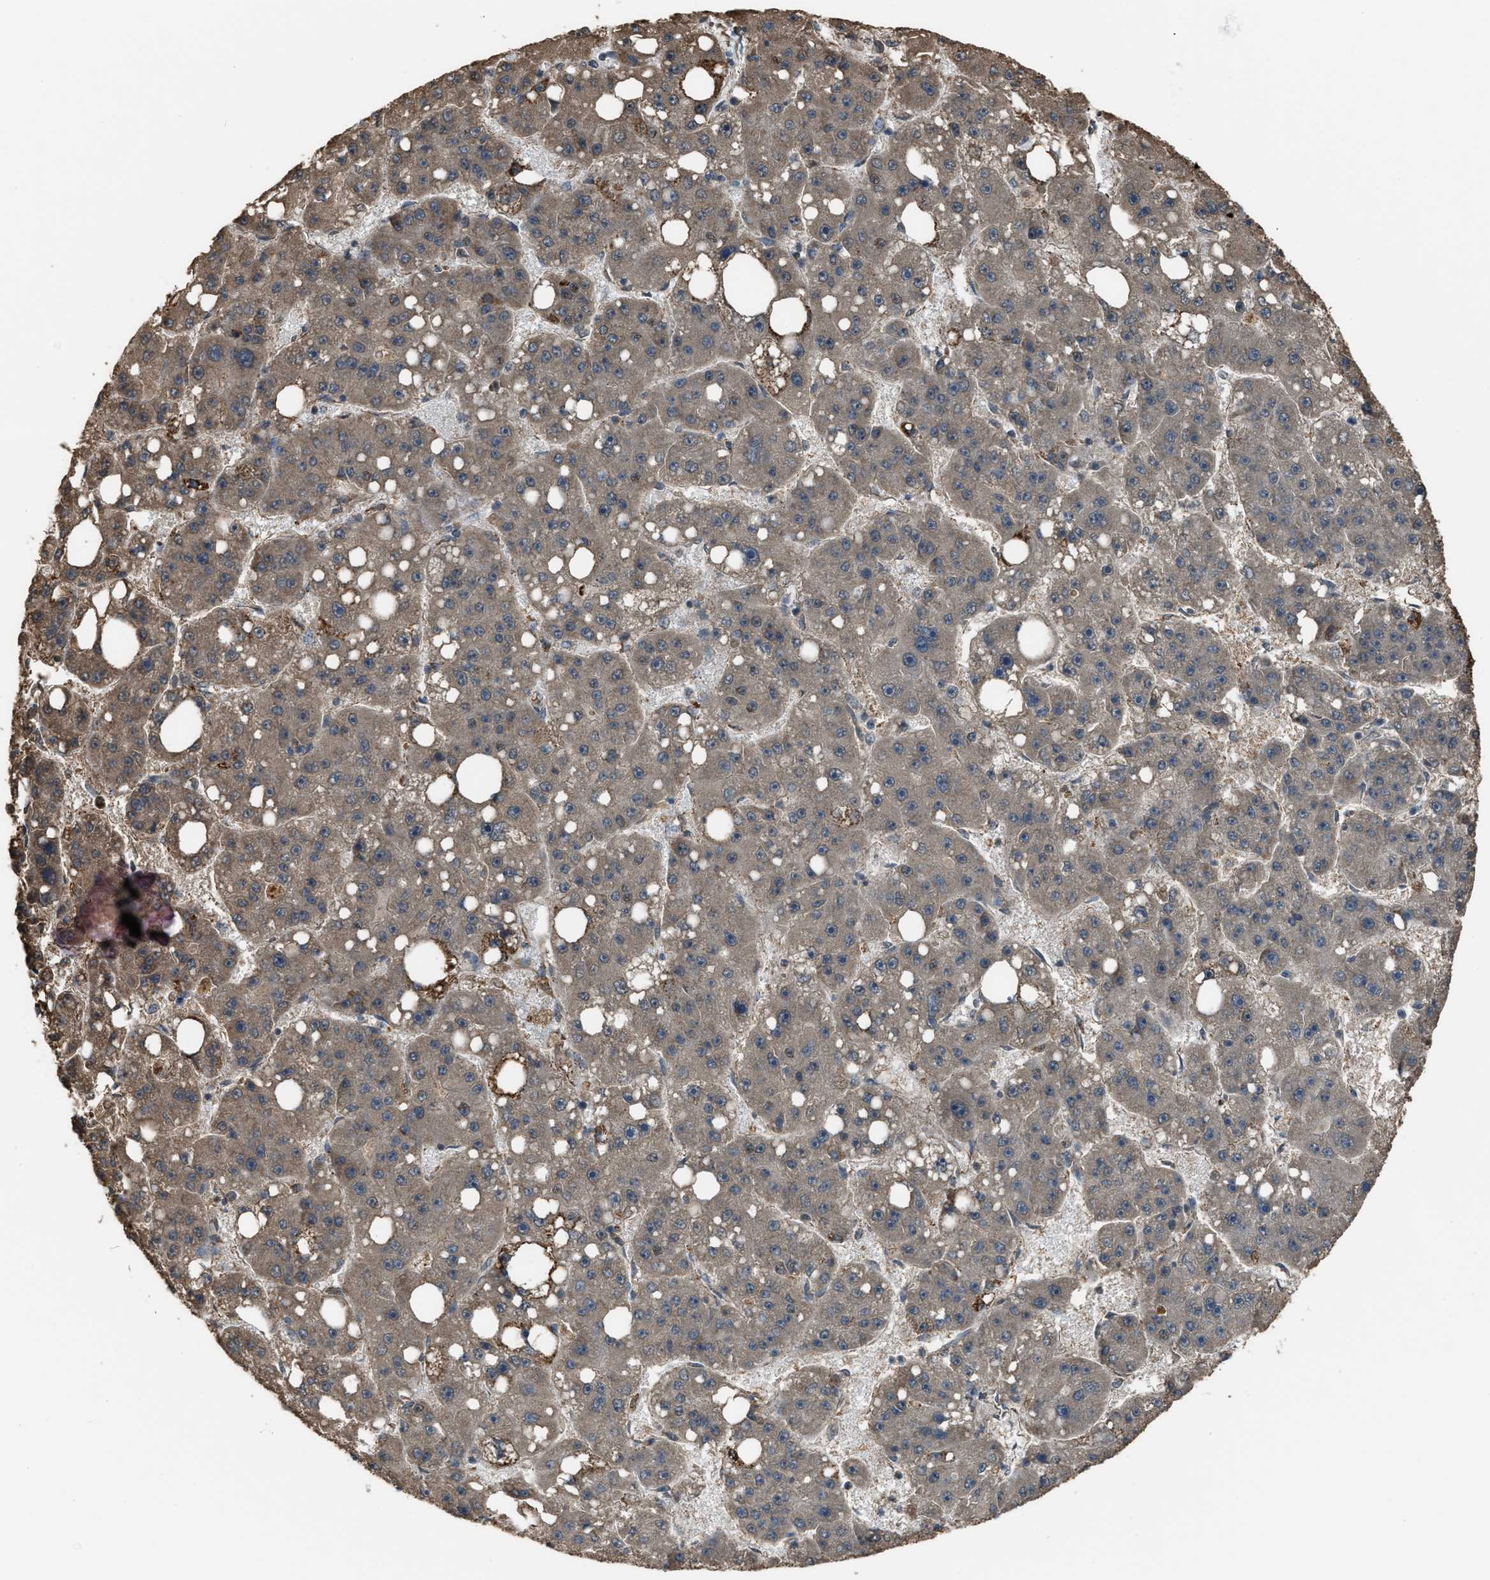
{"staining": {"intensity": "moderate", "quantity": "25%-75%", "location": "cytoplasmic/membranous"}, "tissue": "liver cancer", "cell_type": "Tumor cells", "image_type": "cancer", "snomed": [{"axis": "morphology", "description": "Carcinoma, Hepatocellular, NOS"}, {"axis": "topography", "description": "Liver"}], "caption": "IHC (DAB) staining of liver cancer shows moderate cytoplasmic/membranous protein staining in about 25%-75% of tumor cells.", "gene": "MDH2", "patient": {"sex": "female", "age": 61}}